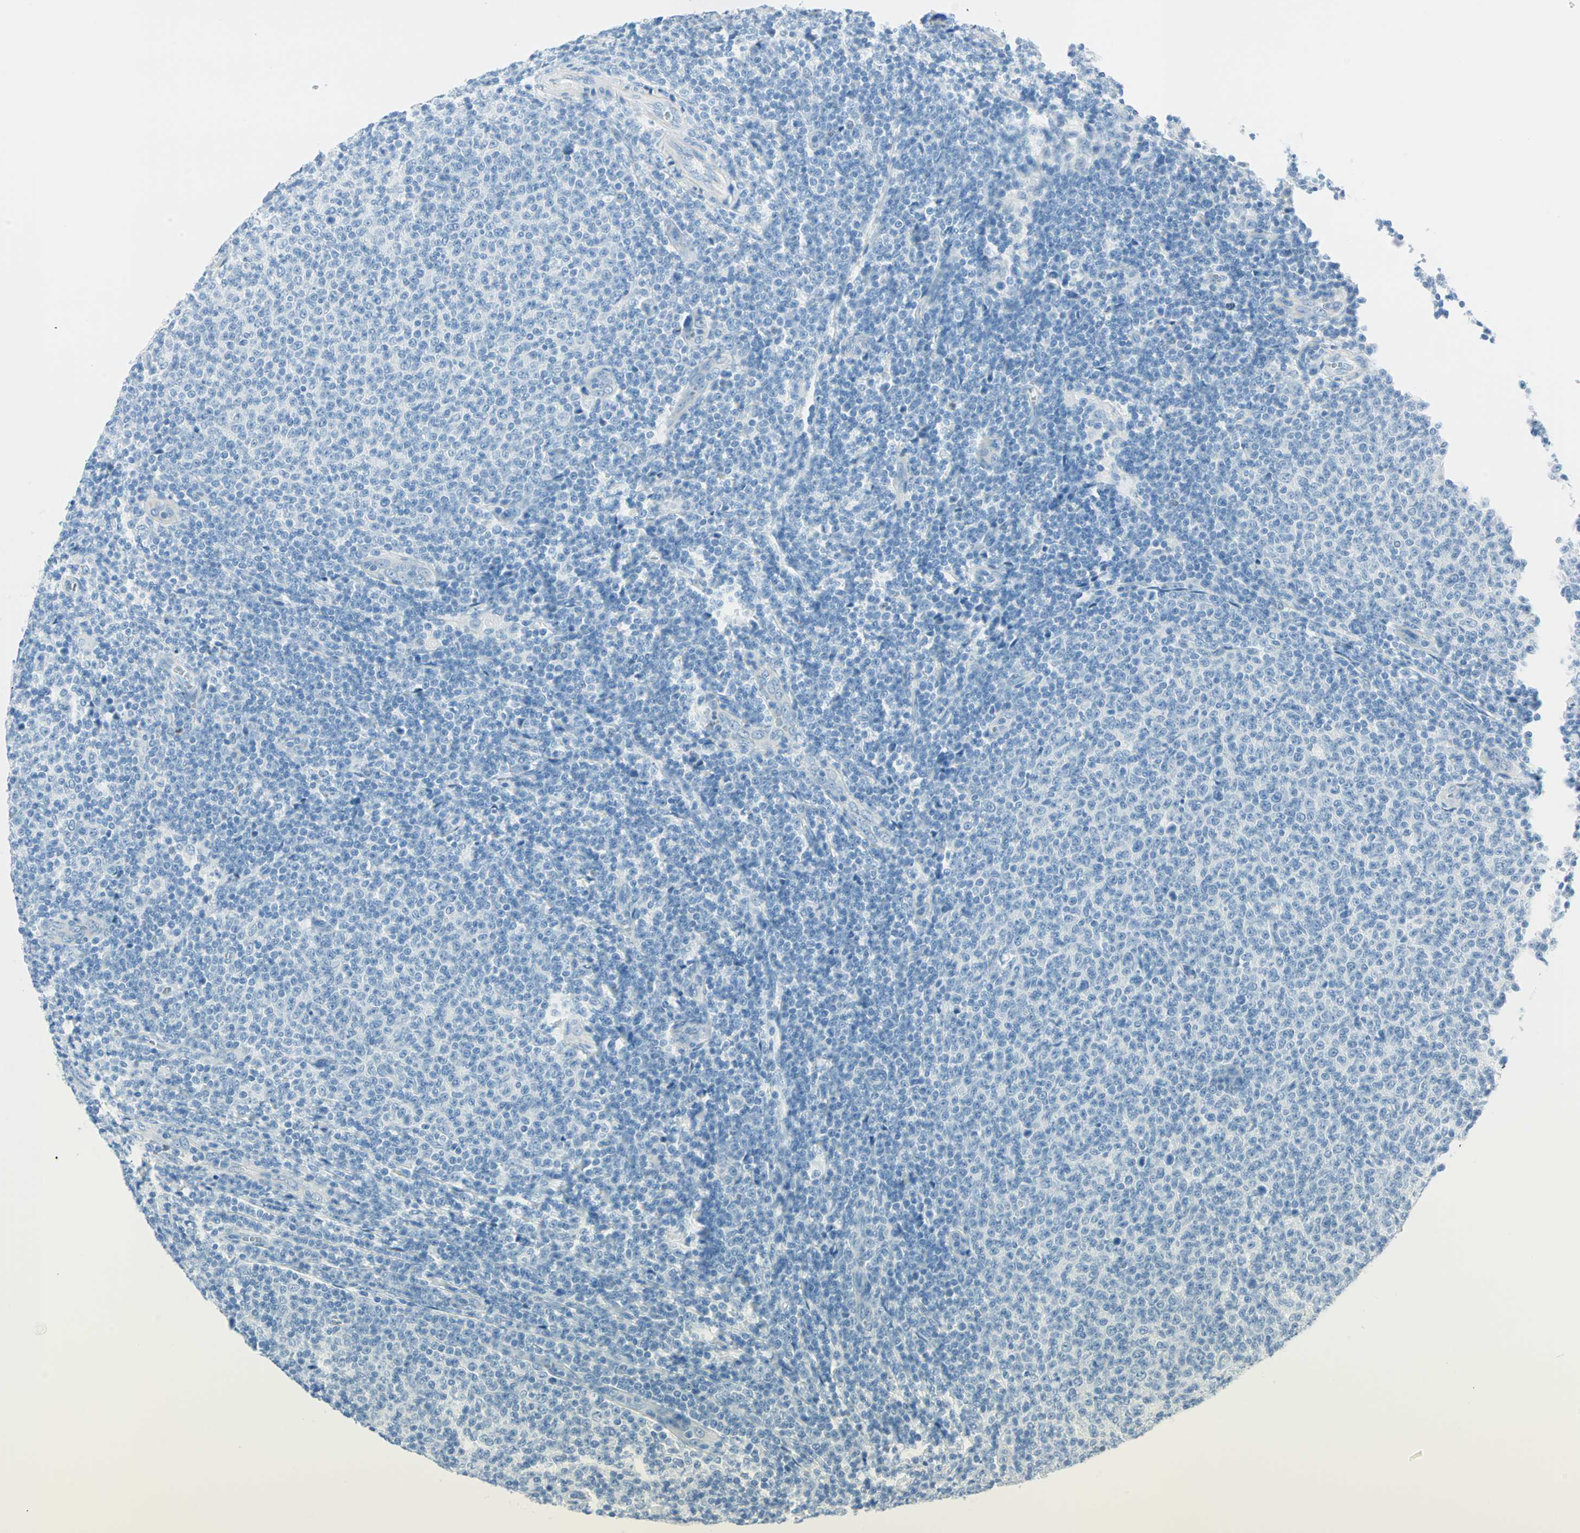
{"staining": {"intensity": "negative", "quantity": "none", "location": "none"}, "tissue": "lymphoma", "cell_type": "Tumor cells", "image_type": "cancer", "snomed": [{"axis": "morphology", "description": "Malignant lymphoma, non-Hodgkin's type, Low grade"}, {"axis": "topography", "description": "Lymph node"}], "caption": "The photomicrograph exhibits no staining of tumor cells in lymphoma.", "gene": "MLLT10", "patient": {"sex": "male", "age": 66}}